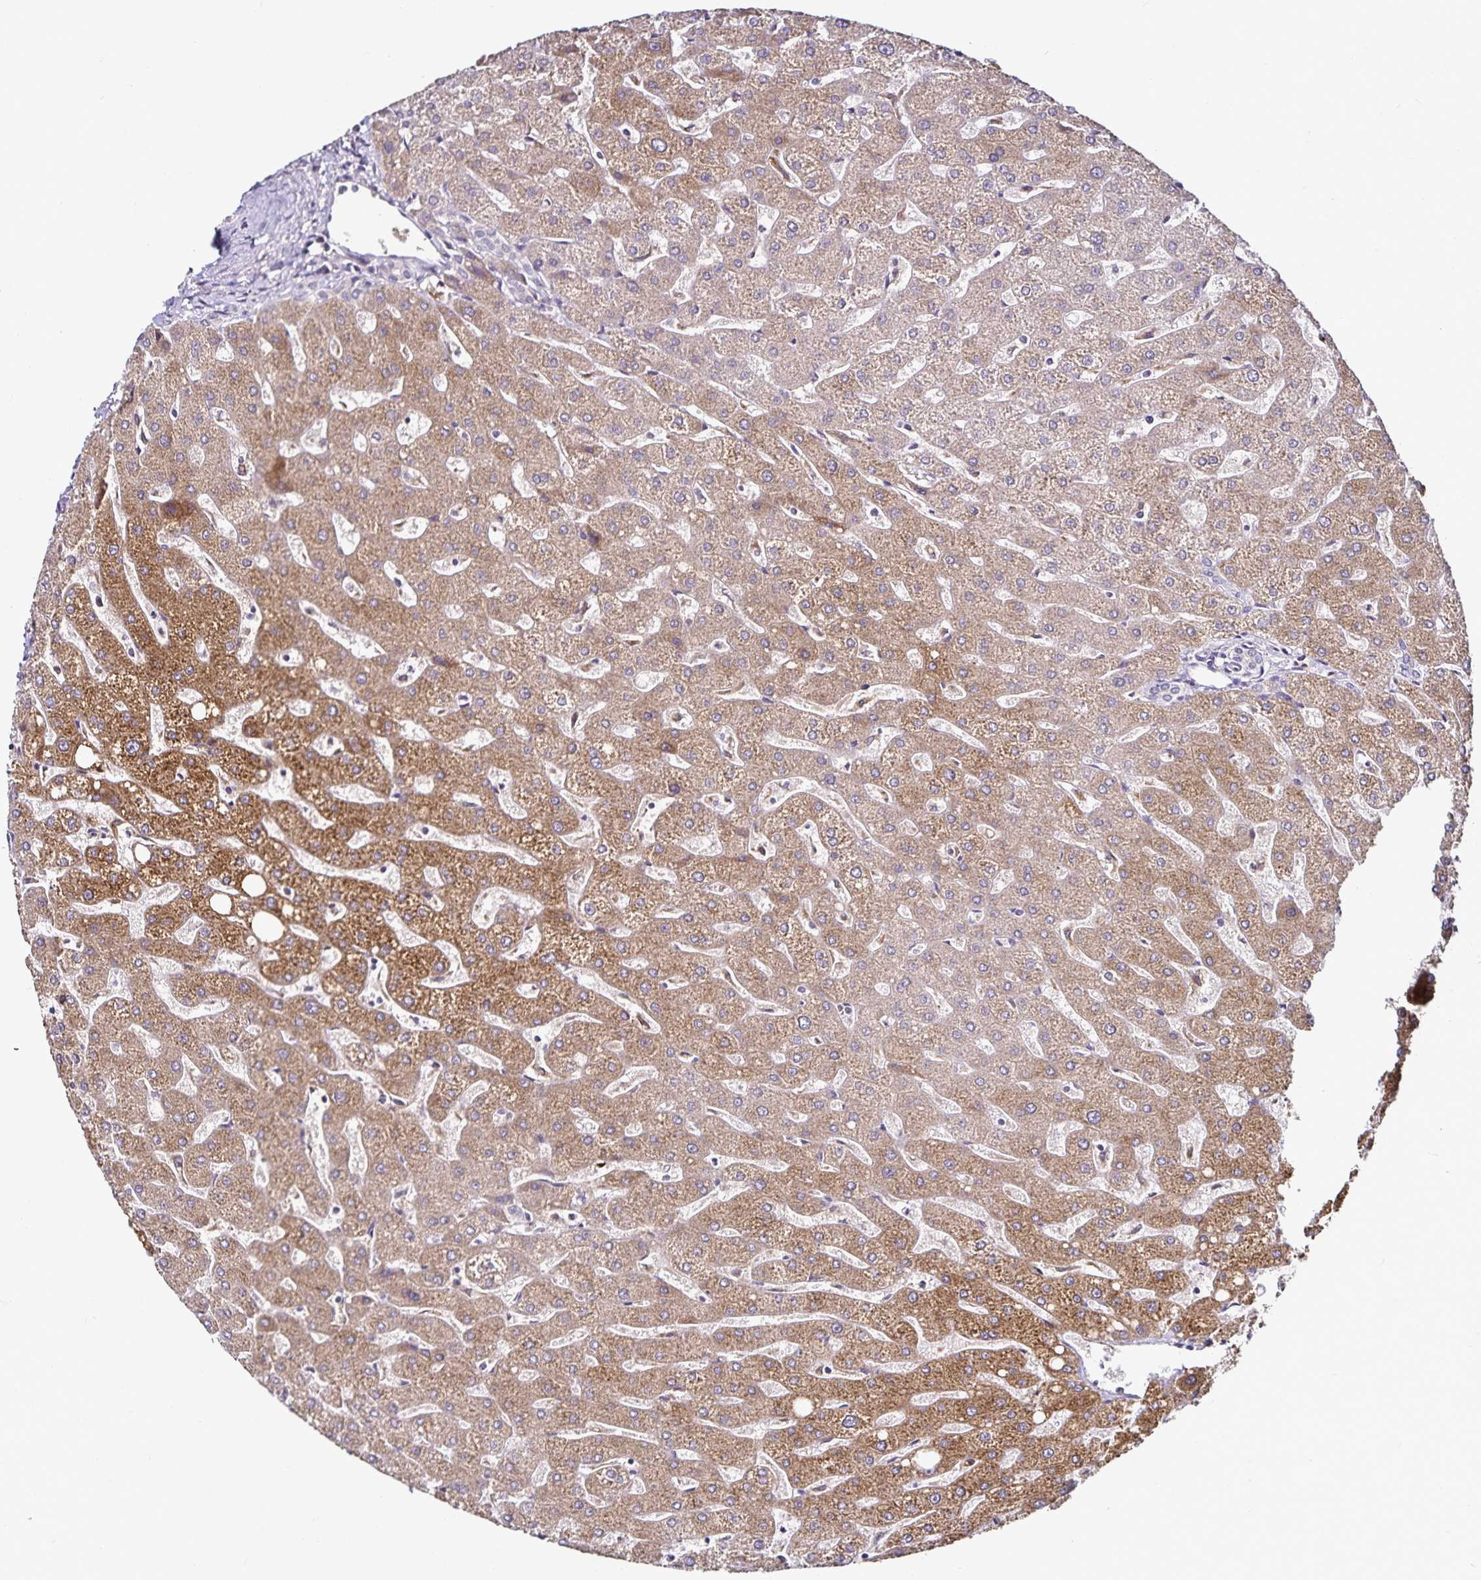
{"staining": {"intensity": "negative", "quantity": "none", "location": "none"}, "tissue": "liver", "cell_type": "Cholangiocytes", "image_type": "normal", "snomed": [{"axis": "morphology", "description": "Normal tissue, NOS"}, {"axis": "topography", "description": "Liver"}], "caption": "Immunohistochemical staining of normal human liver shows no significant positivity in cholangiocytes. (DAB immunohistochemistry (IHC) with hematoxylin counter stain).", "gene": "ACSL5", "patient": {"sex": "male", "age": 67}}